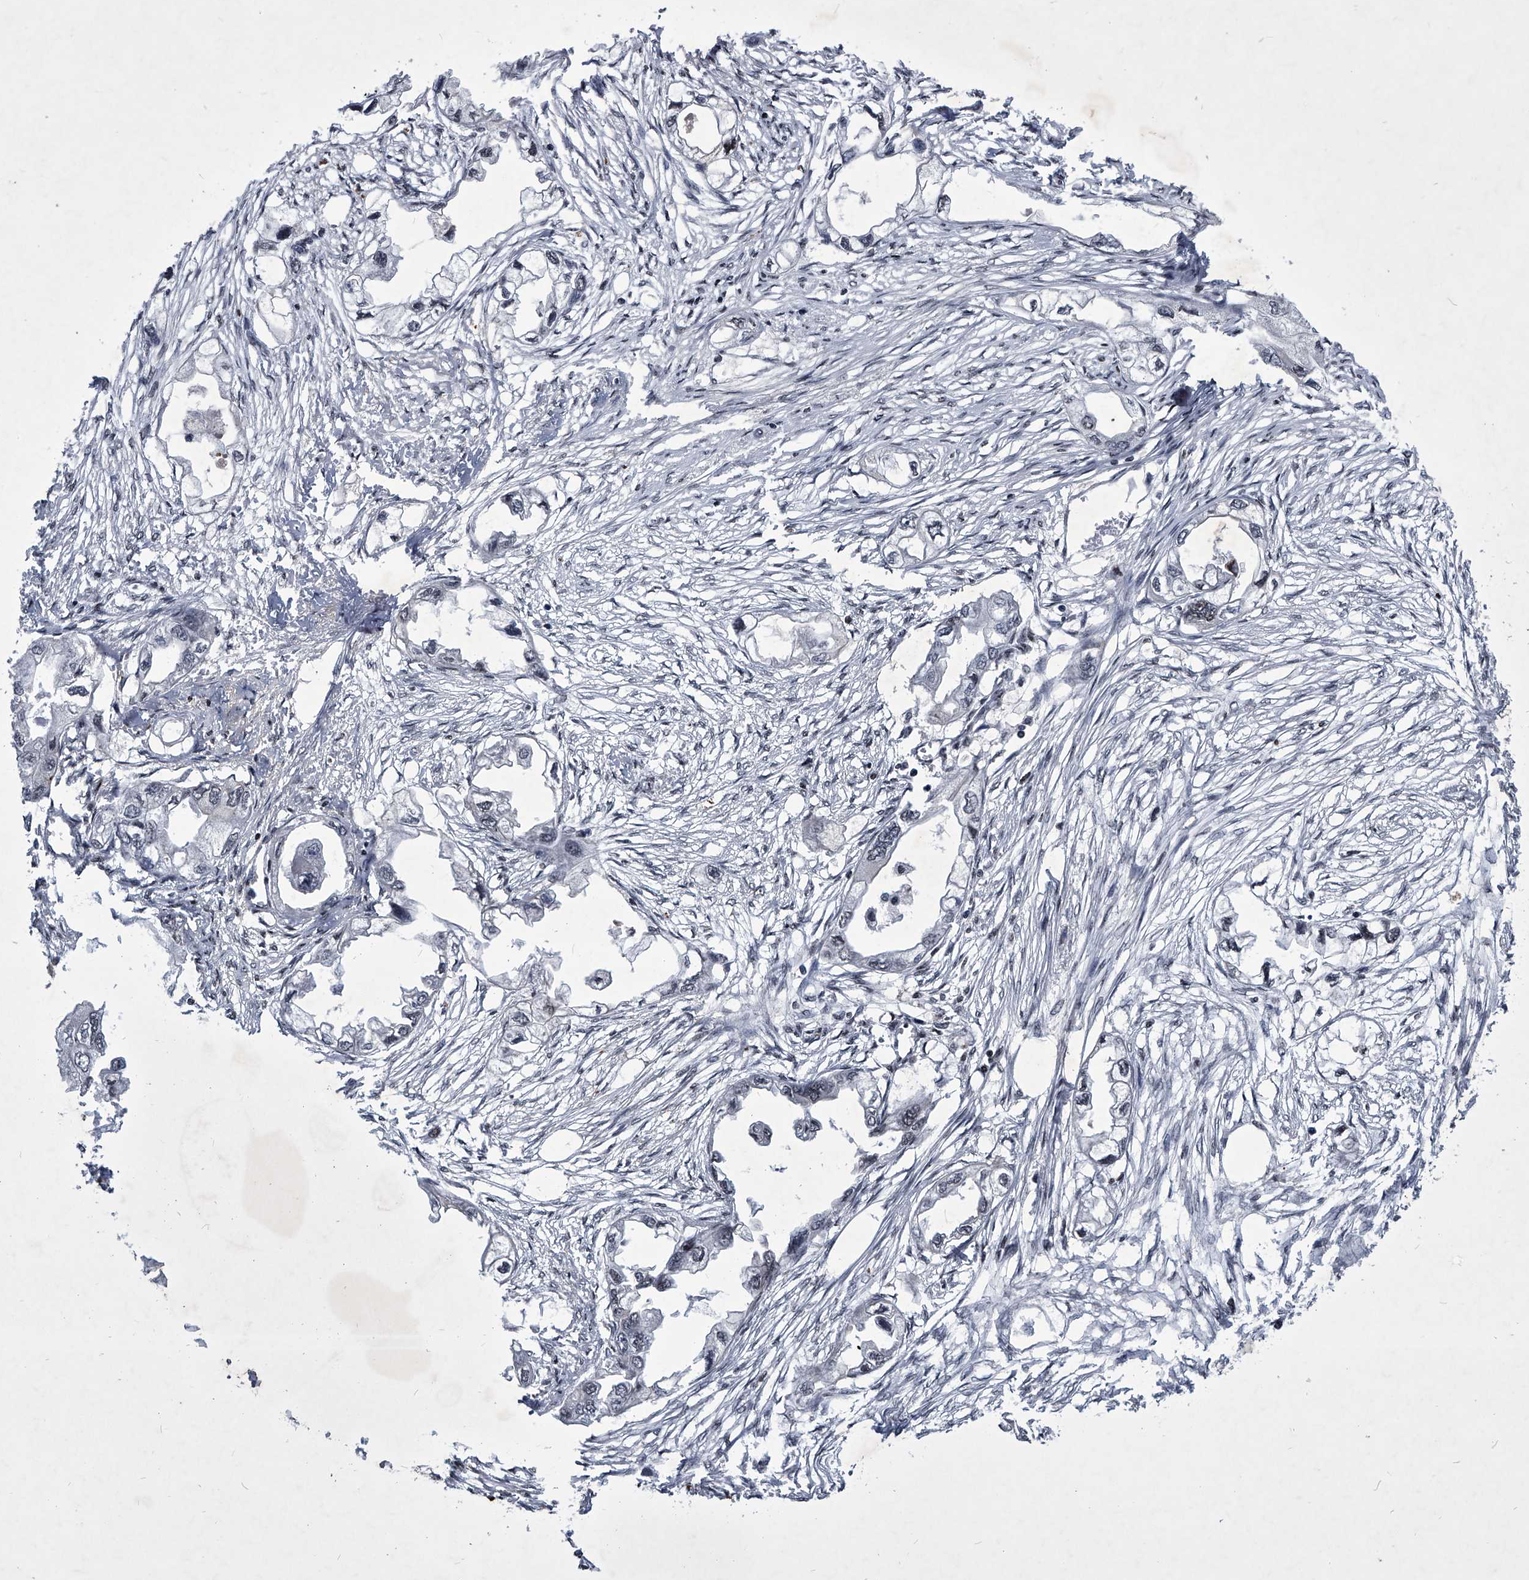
{"staining": {"intensity": "negative", "quantity": "none", "location": "none"}, "tissue": "endometrial cancer", "cell_type": "Tumor cells", "image_type": "cancer", "snomed": [{"axis": "morphology", "description": "Adenocarcinoma, NOS"}, {"axis": "morphology", "description": "Adenocarcinoma, metastatic, NOS"}, {"axis": "topography", "description": "Adipose tissue"}, {"axis": "topography", "description": "Endometrium"}], "caption": "This is an immunohistochemistry (IHC) photomicrograph of endometrial cancer. There is no expression in tumor cells.", "gene": "ZNF76", "patient": {"sex": "female", "age": 67}}